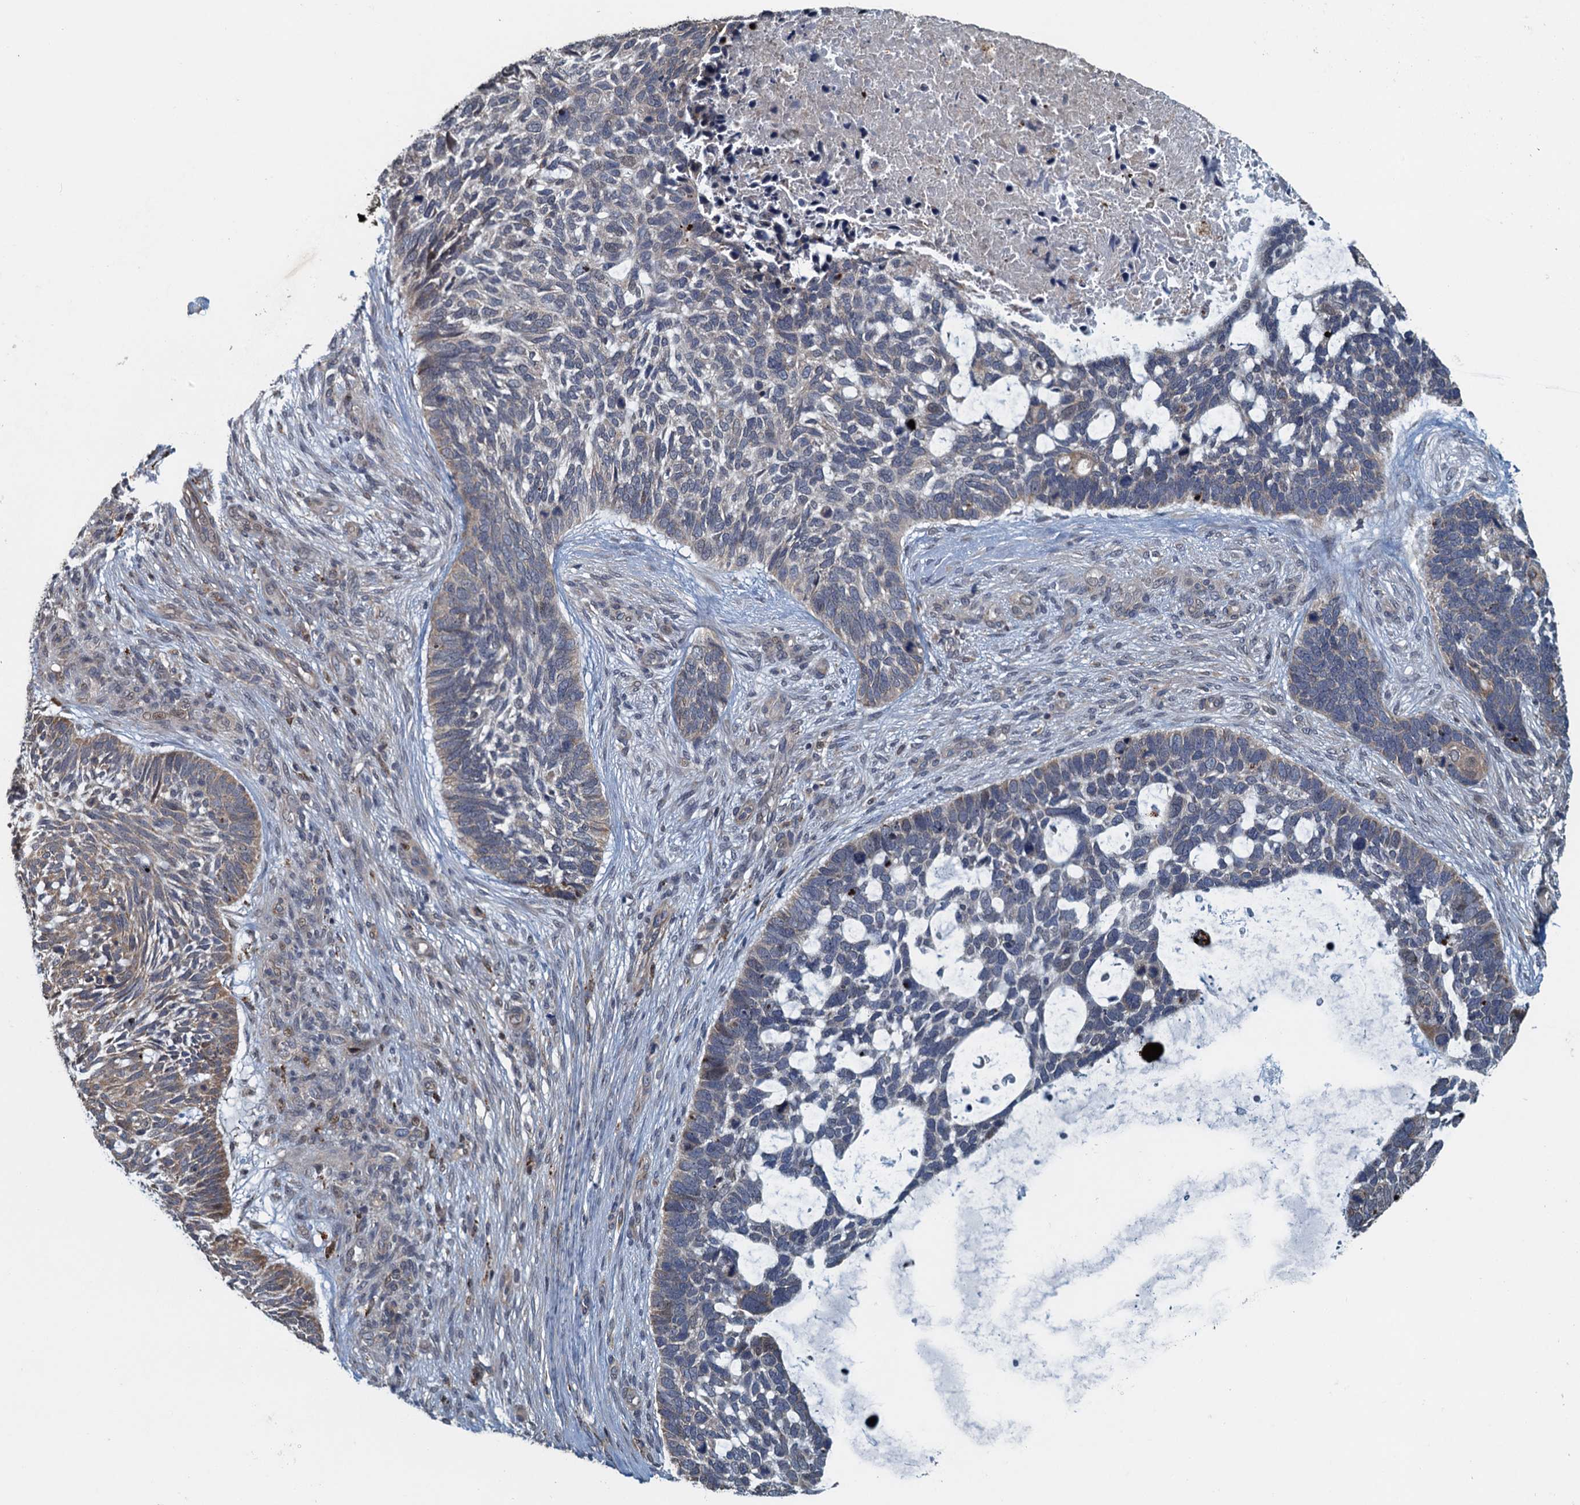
{"staining": {"intensity": "weak", "quantity": "<25%", "location": "cytoplasmic/membranous"}, "tissue": "skin cancer", "cell_type": "Tumor cells", "image_type": "cancer", "snomed": [{"axis": "morphology", "description": "Basal cell carcinoma"}, {"axis": "topography", "description": "Skin"}], "caption": "DAB immunohistochemical staining of basal cell carcinoma (skin) shows no significant positivity in tumor cells.", "gene": "AGRN", "patient": {"sex": "male", "age": 88}}